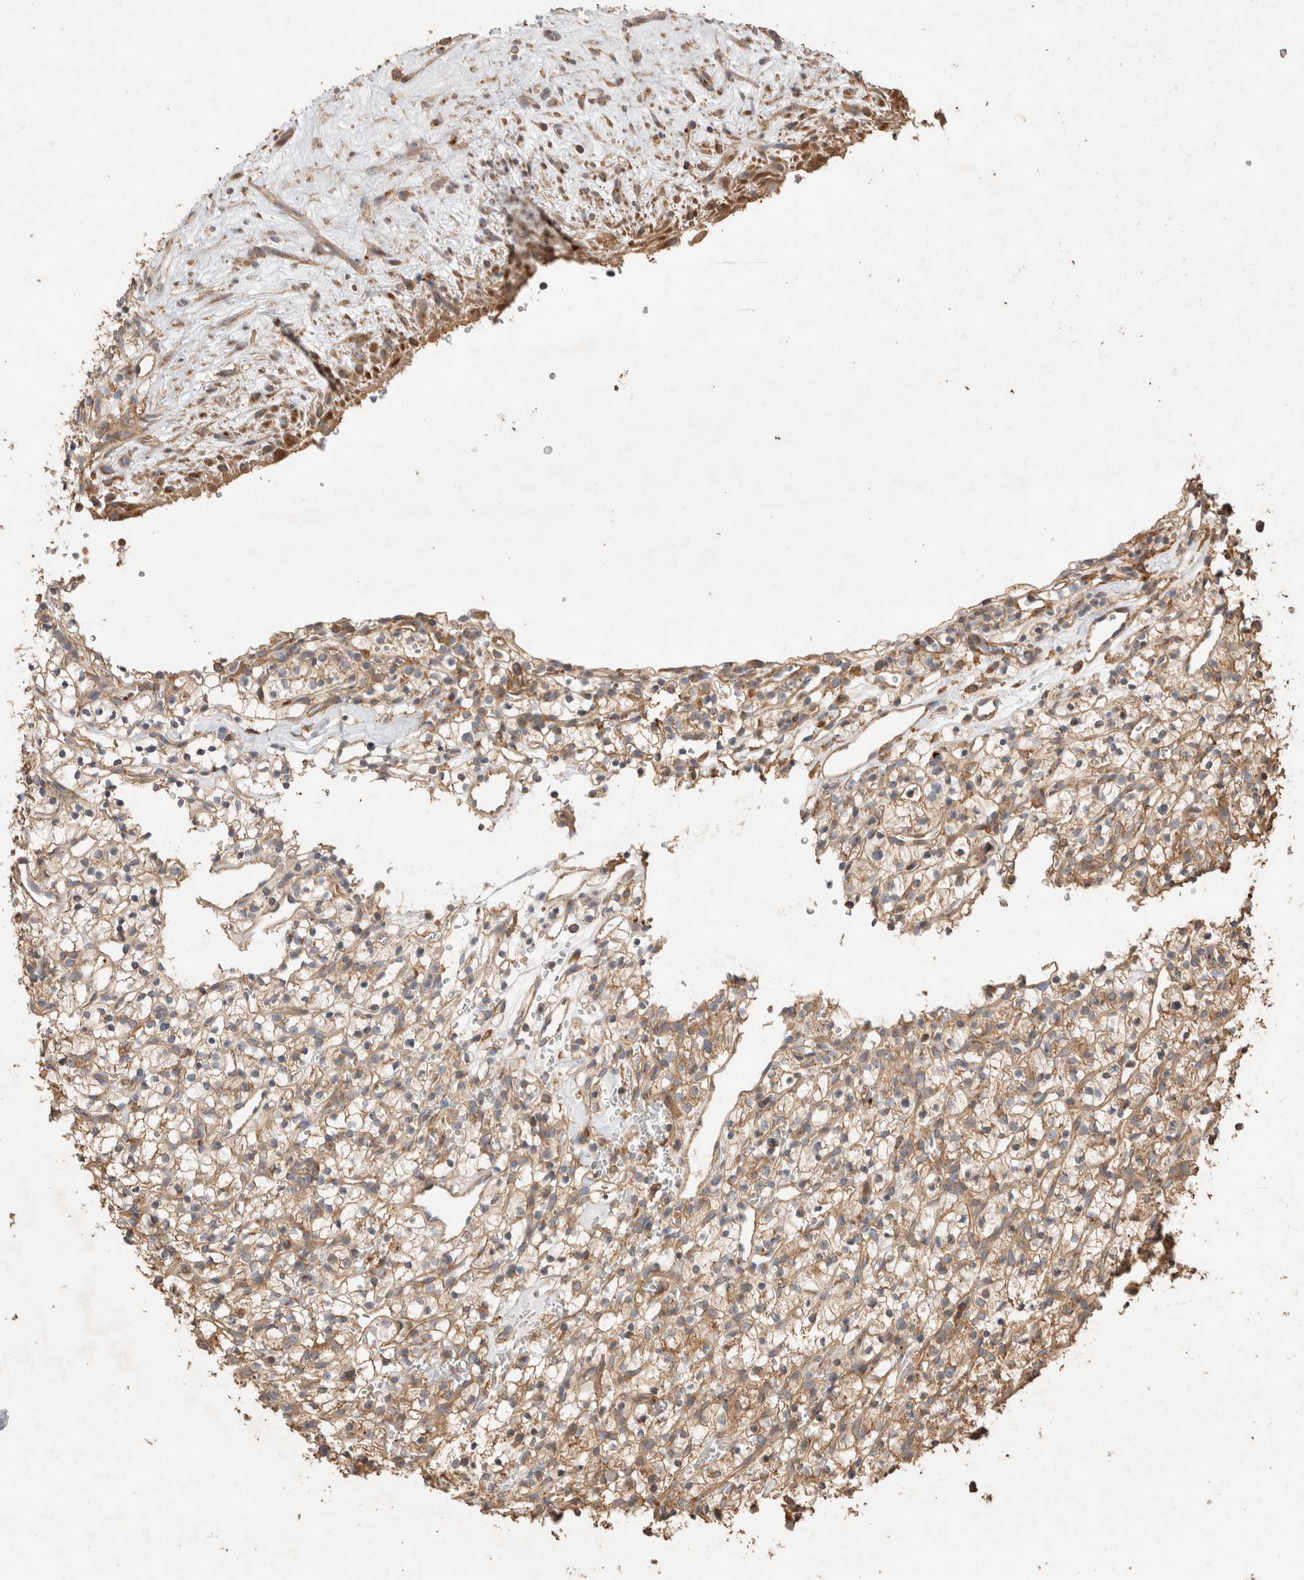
{"staining": {"intensity": "weak", "quantity": ">75%", "location": "cytoplasmic/membranous"}, "tissue": "renal cancer", "cell_type": "Tumor cells", "image_type": "cancer", "snomed": [{"axis": "morphology", "description": "Adenocarcinoma, NOS"}, {"axis": "topography", "description": "Kidney"}], "caption": "An immunohistochemistry (IHC) image of tumor tissue is shown. Protein staining in brown shows weak cytoplasmic/membranous positivity in renal cancer (adenocarcinoma) within tumor cells.", "gene": "SNX31", "patient": {"sex": "female", "age": 57}}